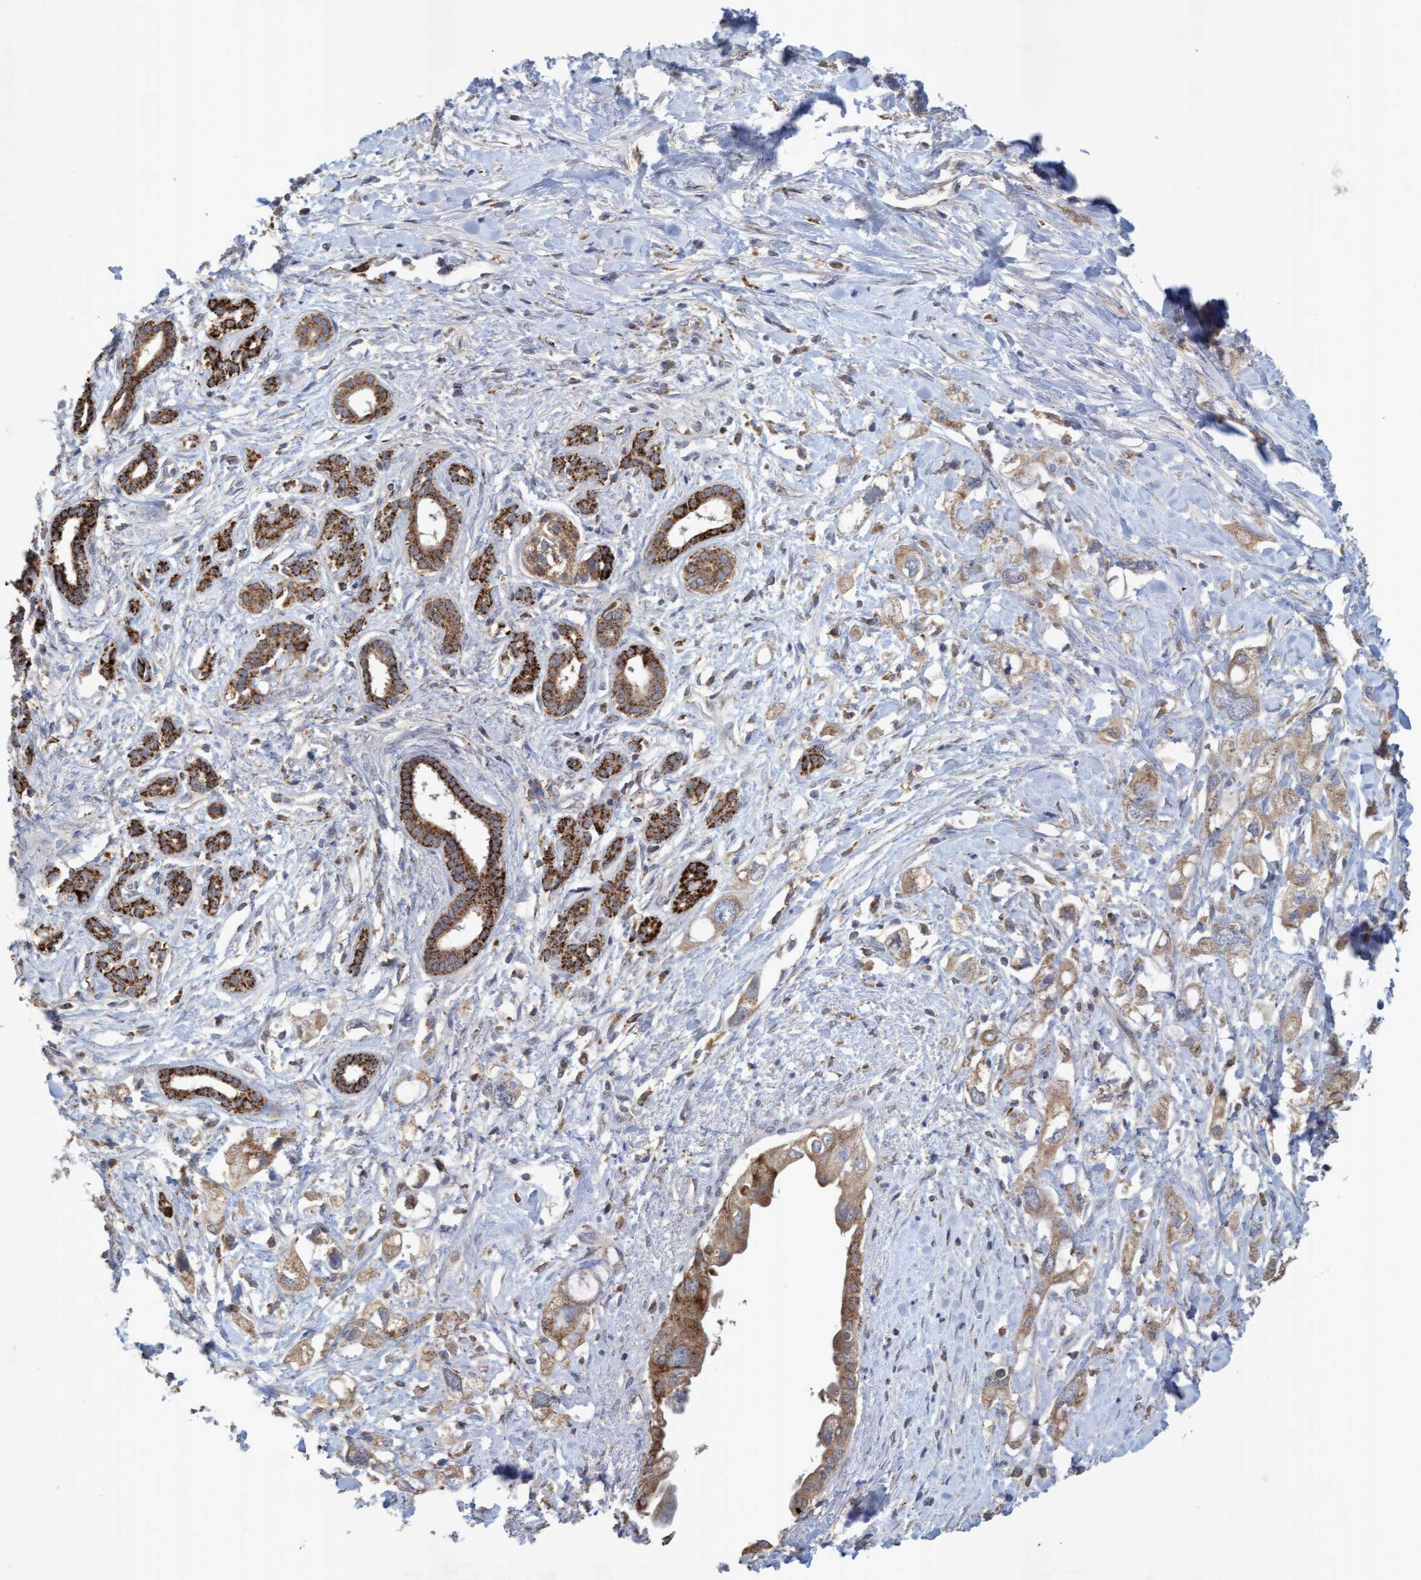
{"staining": {"intensity": "moderate", "quantity": ">75%", "location": "cytoplasmic/membranous"}, "tissue": "pancreatic cancer", "cell_type": "Tumor cells", "image_type": "cancer", "snomed": [{"axis": "morphology", "description": "Adenocarcinoma, NOS"}, {"axis": "topography", "description": "Pancreas"}], "caption": "This micrograph reveals pancreatic cancer stained with immunohistochemistry to label a protein in brown. The cytoplasmic/membranous of tumor cells show moderate positivity for the protein. Nuclei are counter-stained blue.", "gene": "ATPAF2", "patient": {"sex": "female", "age": 56}}